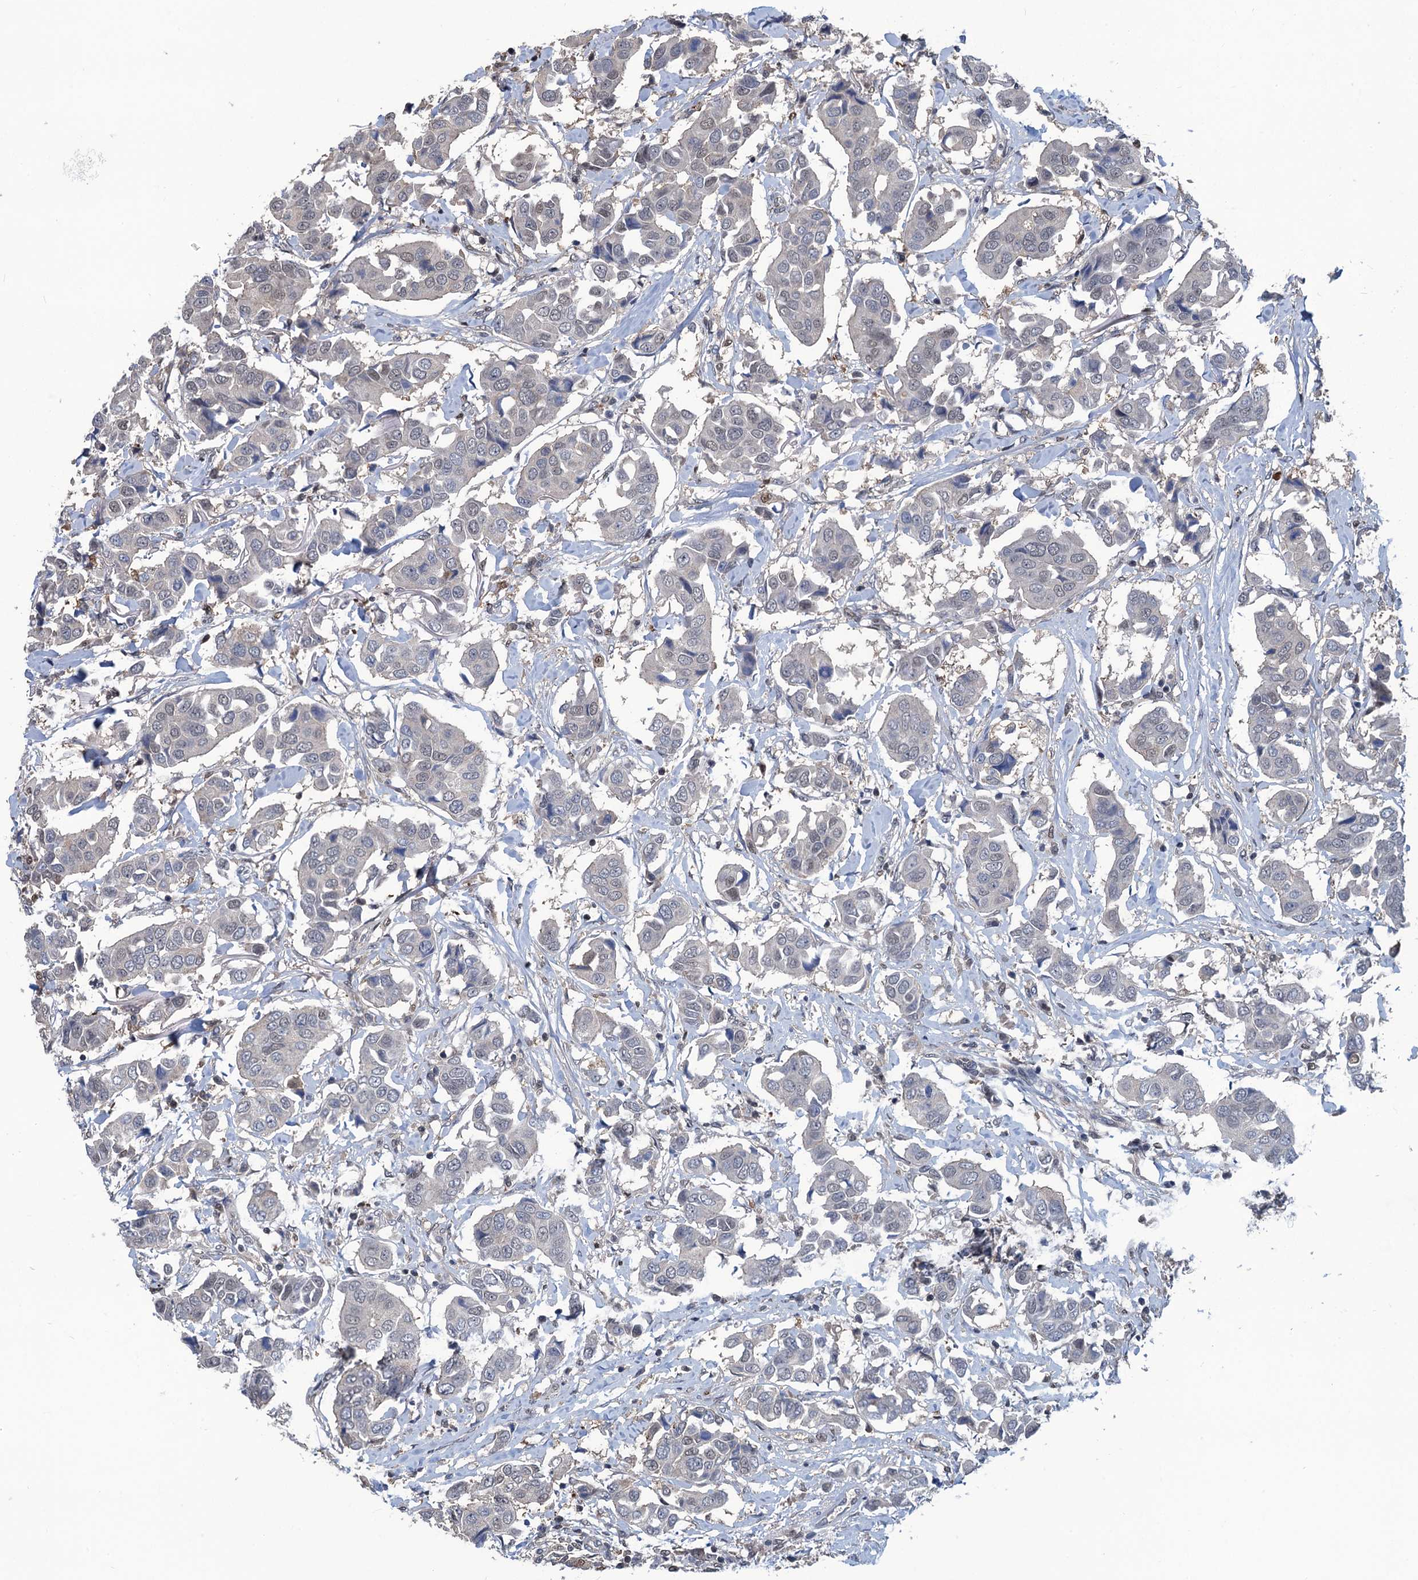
{"staining": {"intensity": "negative", "quantity": "none", "location": "none"}, "tissue": "breast cancer", "cell_type": "Tumor cells", "image_type": "cancer", "snomed": [{"axis": "morphology", "description": "Duct carcinoma"}, {"axis": "topography", "description": "Breast"}], "caption": "Breast cancer was stained to show a protein in brown. There is no significant positivity in tumor cells. Nuclei are stained in blue.", "gene": "RTKN2", "patient": {"sex": "female", "age": 80}}